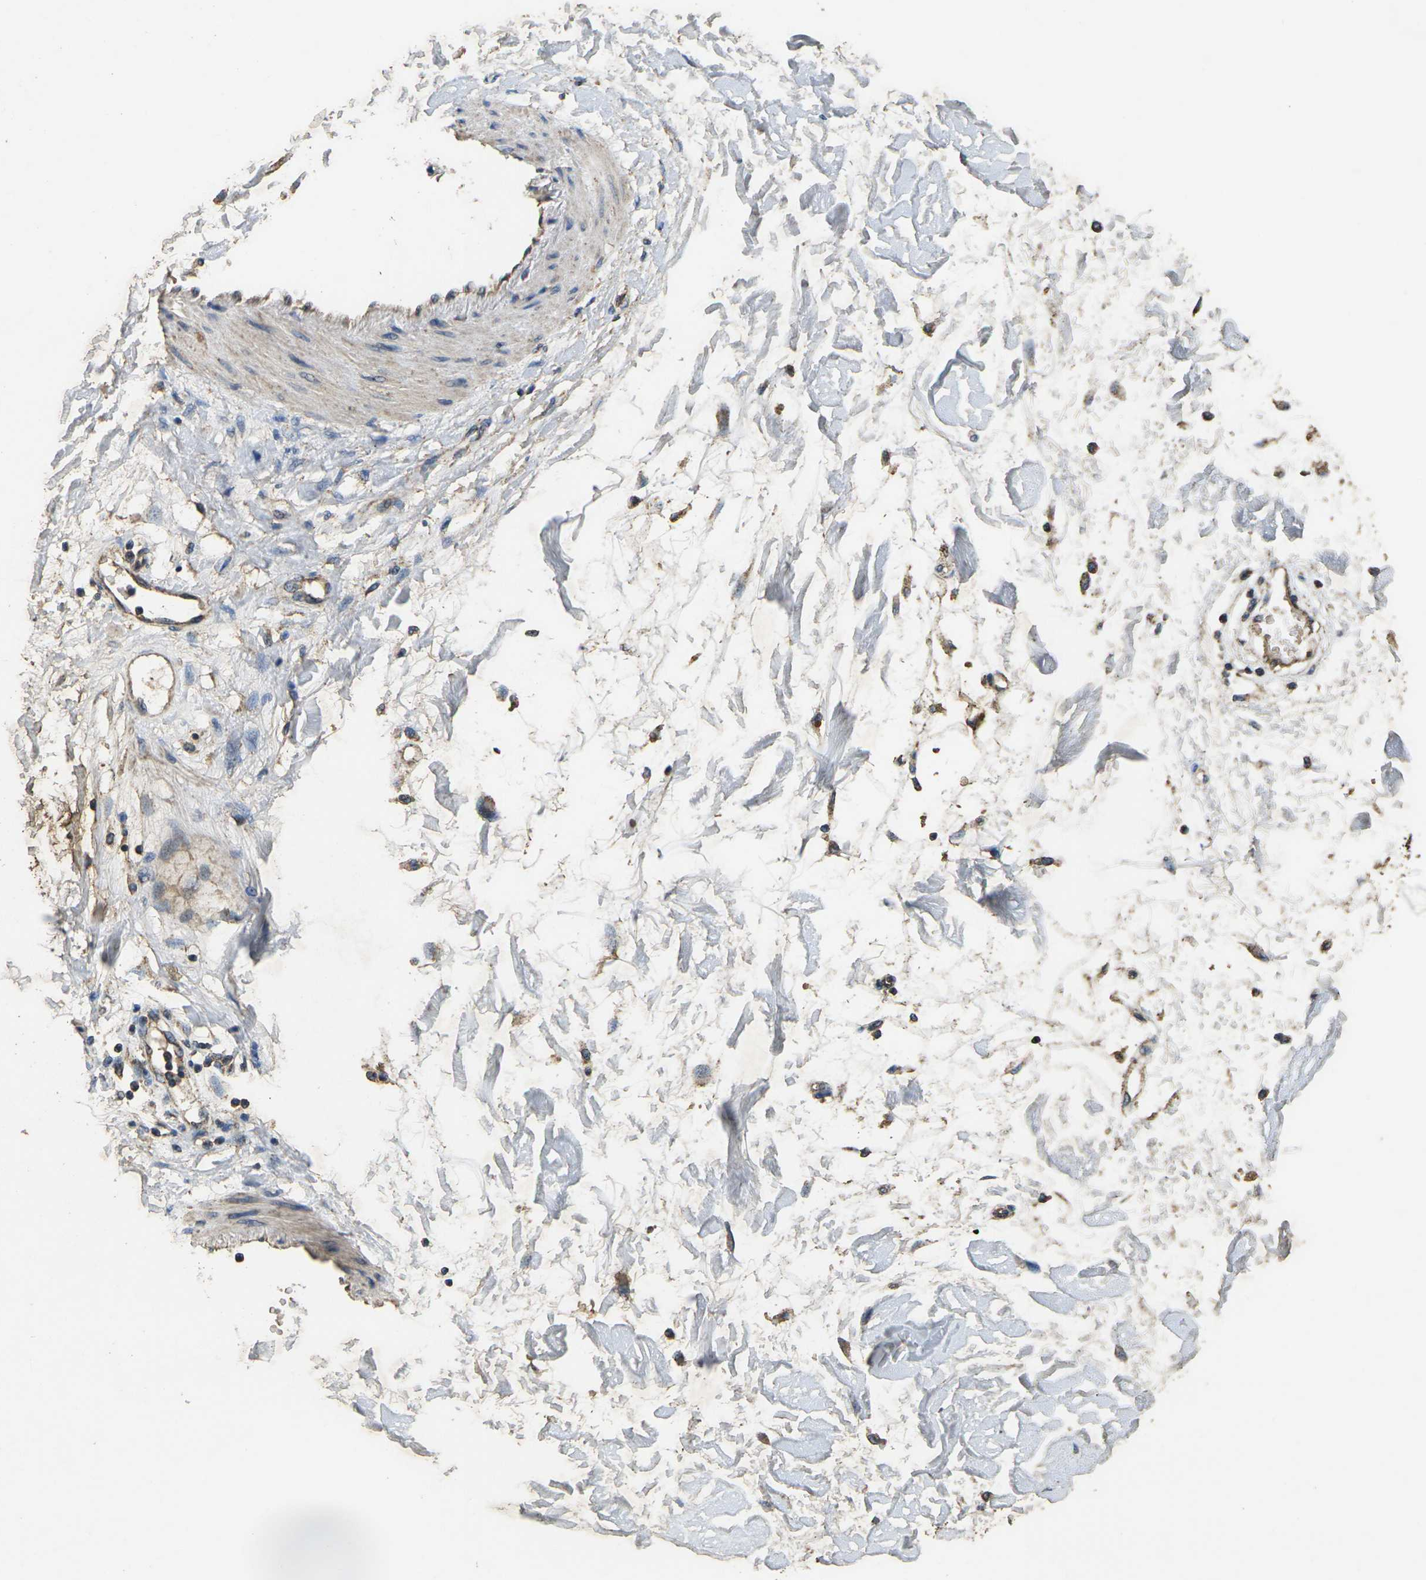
{"staining": {"intensity": "moderate", "quantity": ">75%", "location": "cytoplasmic/membranous"}, "tissue": "adipose tissue", "cell_type": "Adipocytes", "image_type": "normal", "snomed": [{"axis": "morphology", "description": "Squamous cell carcinoma, NOS"}, {"axis": "topography", "description": "Skin"}], "caption": "A brown stain shows moderate cytoplasmic/membranous positivity of a protein in adipocytes of normal adipose tissue. (DAB = brown stain, brightfield microscopy at high magnification).", "gene": "MAPK11", "patient": {"sex": "male", "age": 83}}